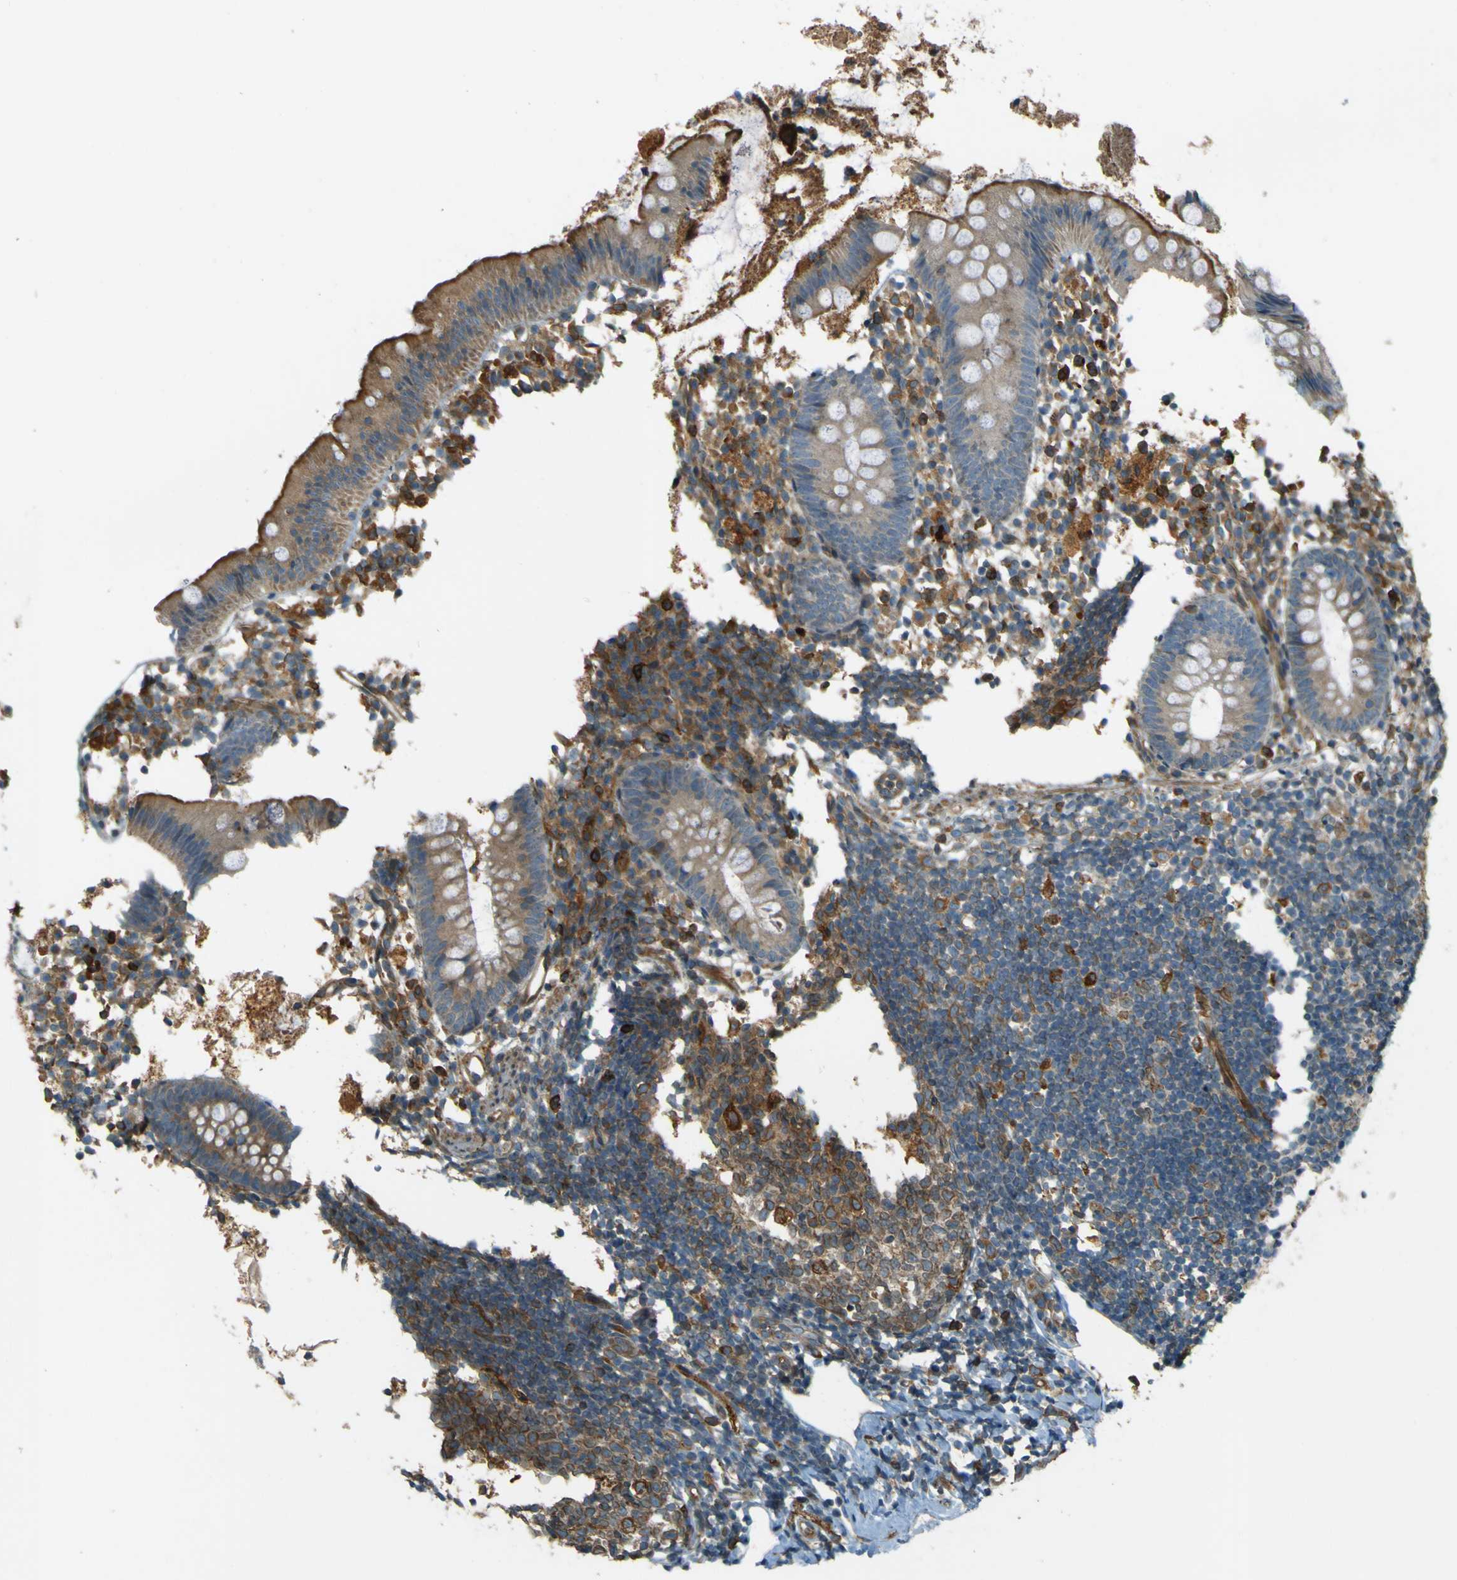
{"staining": {"intensity": "strong", "quantity": "<25%", "location": "cytoplasmic/membranous"}, "tissue": "appendix", "cell_type": "Glandular cells", "image_type": "normal", "snomed": [{"axis": "morphology", "description": "Normal tissue, NOS"}, {"axis": "topography", "description": "Appendix"}], "caption": "Immunohistochemical staining of normal appendix reveals <25% levels of strong cytoplasmic/membranous protein expression in about <25% of glandular cells. (IHC, brightfield microscopy, high magnification).", "gene": "LPCAT1", "patient": {"sex": "female", "age": 20}}